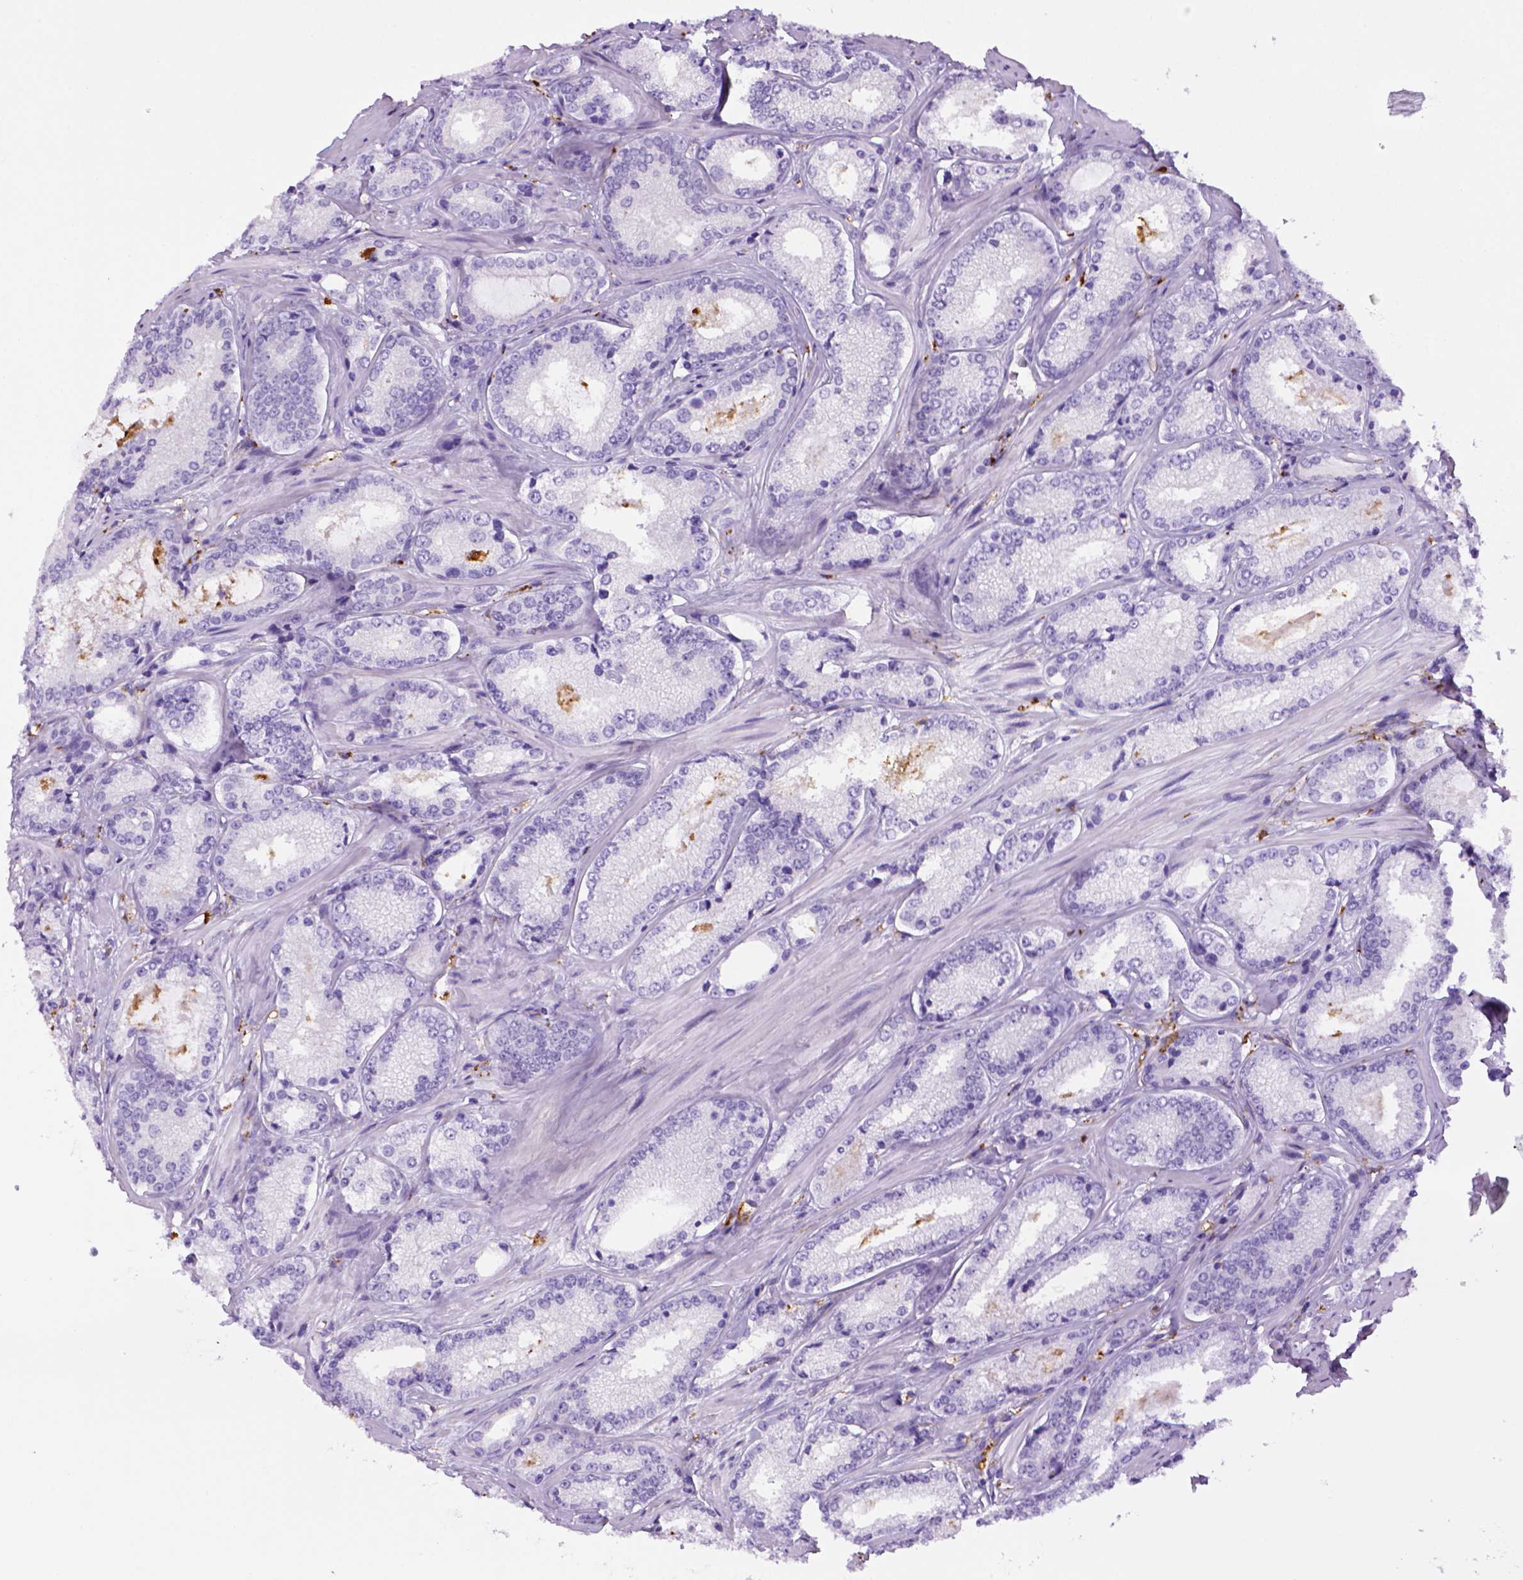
{"staining": {"intensity": "negative", "quantity": "none", "location": "none"}, "tissue": "prostate cancer", "cell_type": "Tumor cells", "image_type": "cancer", "snomed": [{"axis": "morphology", "description": "Adenocarcinoma, Low grade"}, {"axis": "topography", "description": "Prostate"}], "caption": "Image shows no significant protein positivity in tumor cells of prostate cancer (low-grade adenocarcinoma).", "gene": "CD68", "patient": {"sex": "male", "age": 56}}